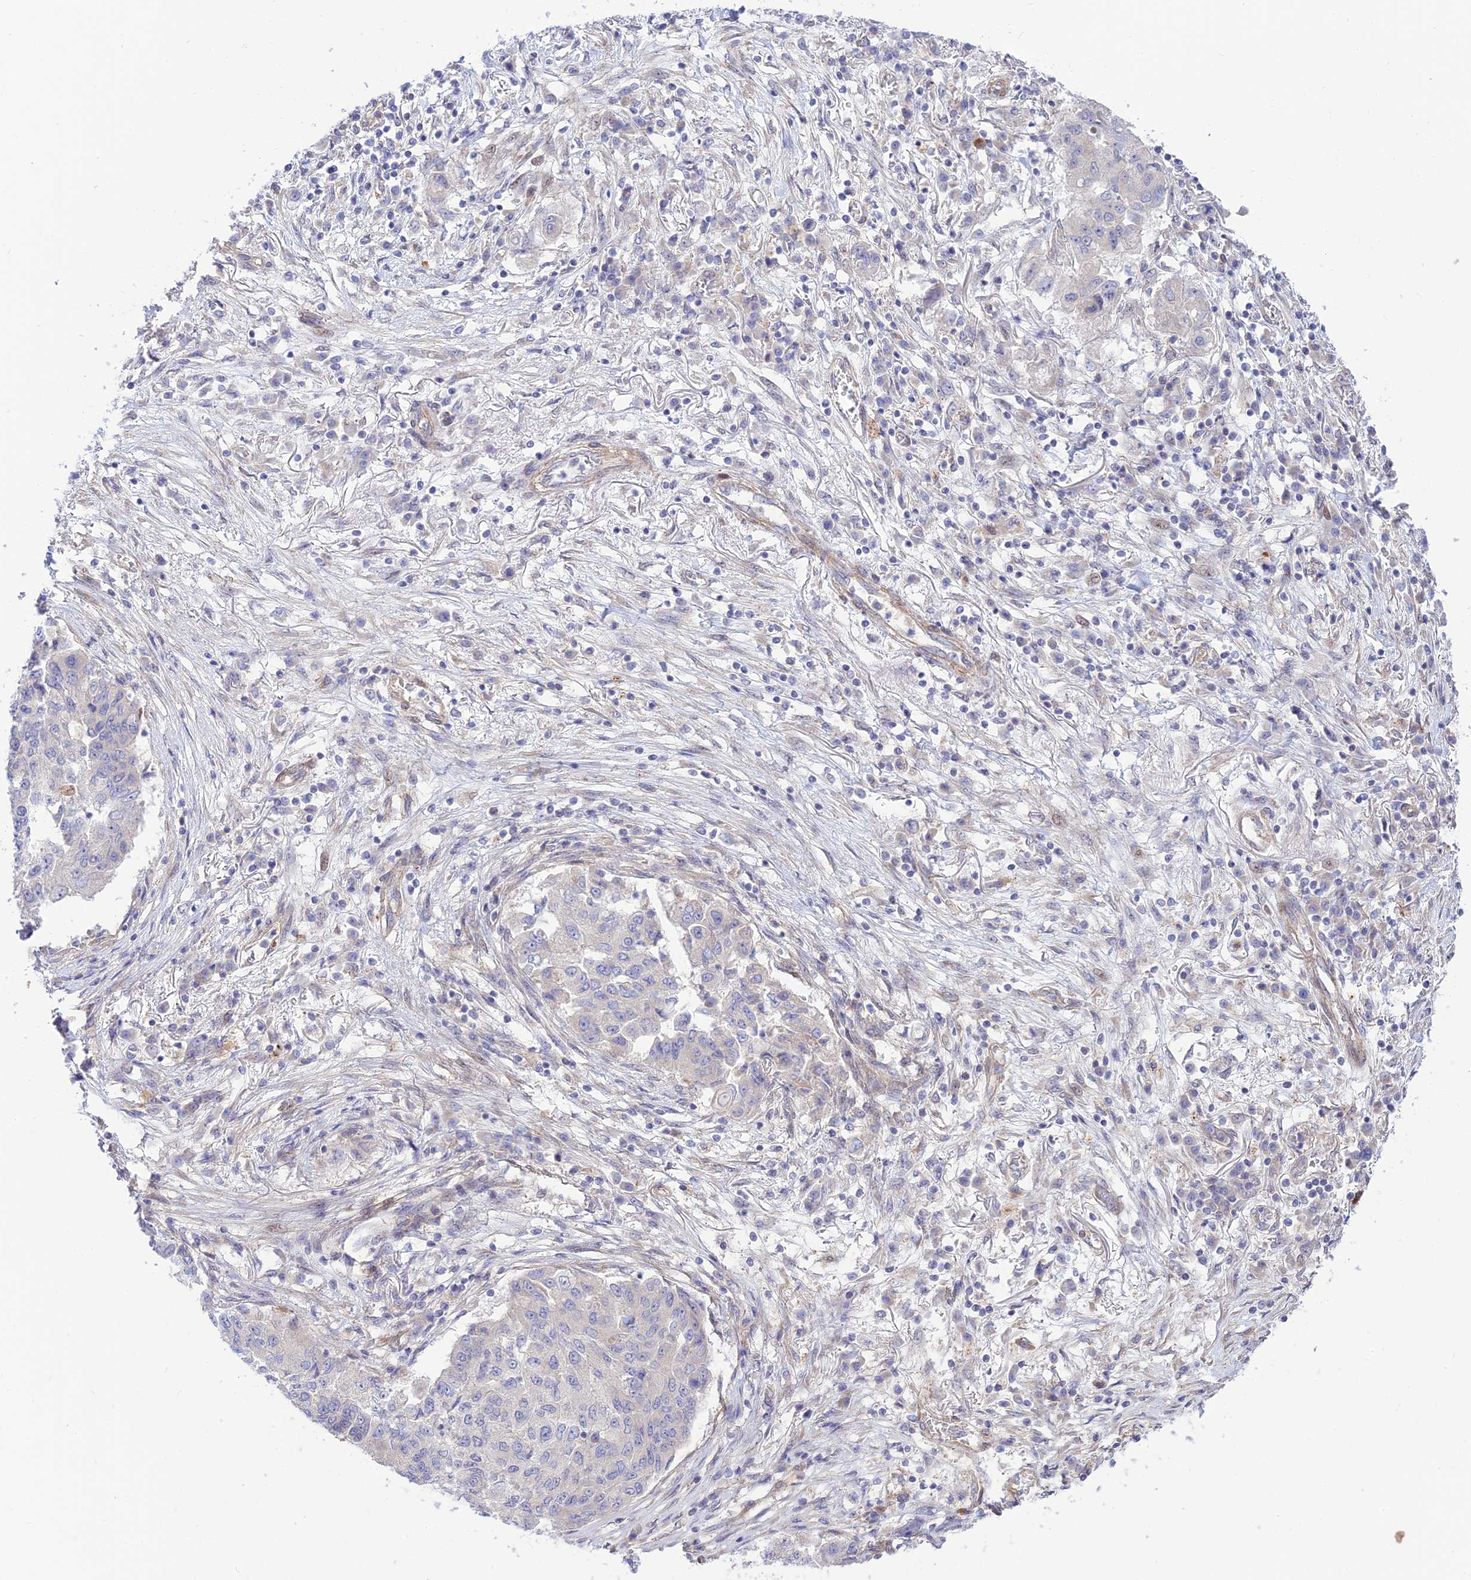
{"staining": {"intensity": "negative", "quantity": "none", "location": "none"}, "tissue": "lung cancer", "cell_type": "Tumor cells", "image_type": "cancer", "snomed": [{"axis": "morphology", "description": "Squamous cell carcinoma, NOS"}, {"axis": "topography", "description": "Lung"}], "caption": "The micrograph reveals no significant staining in tumor cells of lung cancer.", "gene": "KCNAB1", "patient": {"sex": "male", "age": 74}}